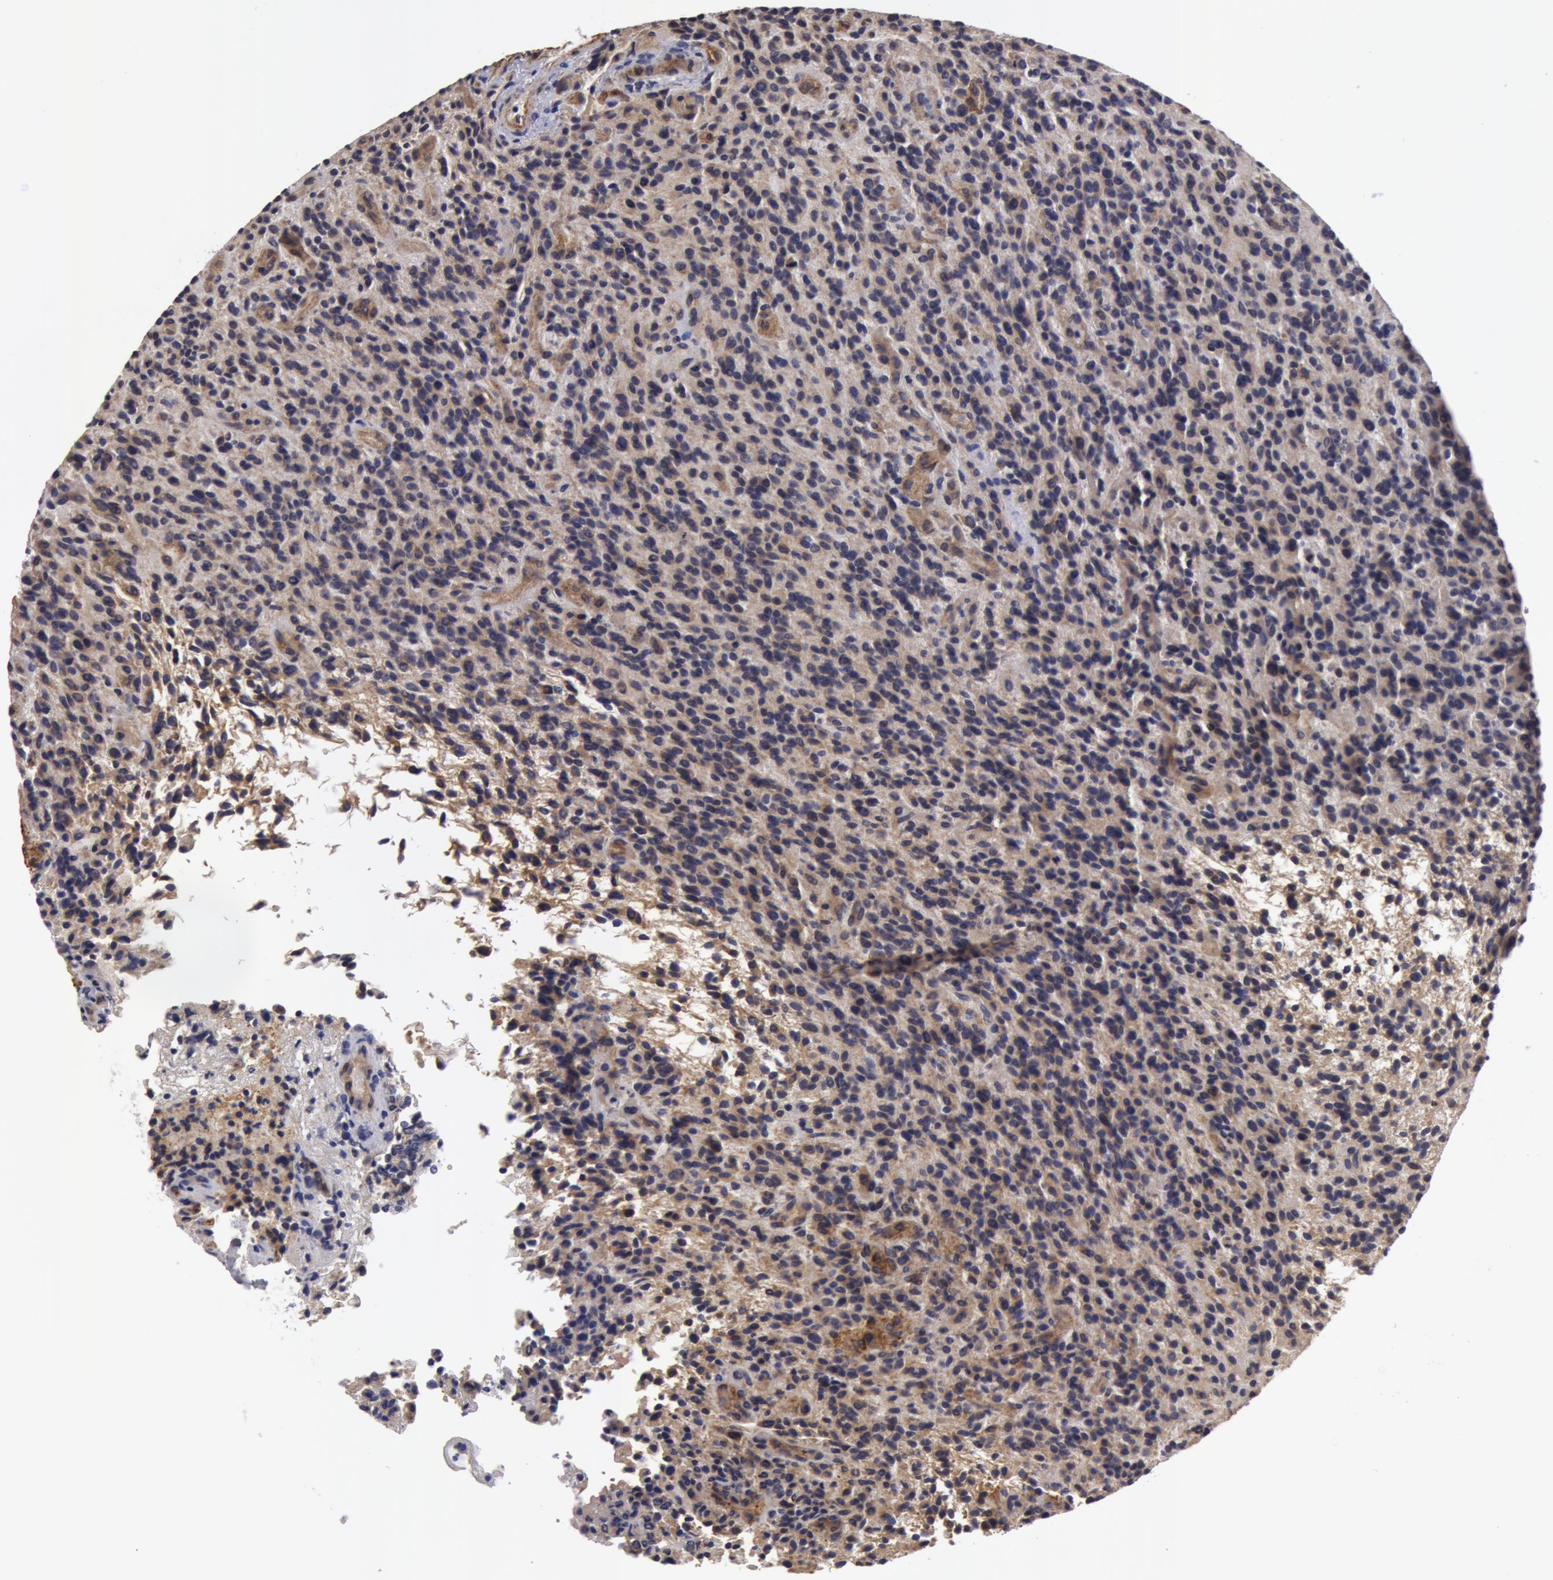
{"staining": {"intensity": "weak", "quantity": "25%-75%", "location": "cytoplasmic/membranous"}, "tissue": "glioma", "cell_type": "Tumor cells", "image_type": "cancer", "snomed": [{"axis": "morphology", "description": "Glioma, malignant, High grade"}, {"axis": "topography", "description": "Brain"}], "caption": "Immunohistochemical staining of malignant glioma (high-grade) displays weak cytoplasmic/membranous protein positivity in about 25%-75% of tumor cells.", "gene": "IL23A", "patient": {"sex": "female", "age": 13}}